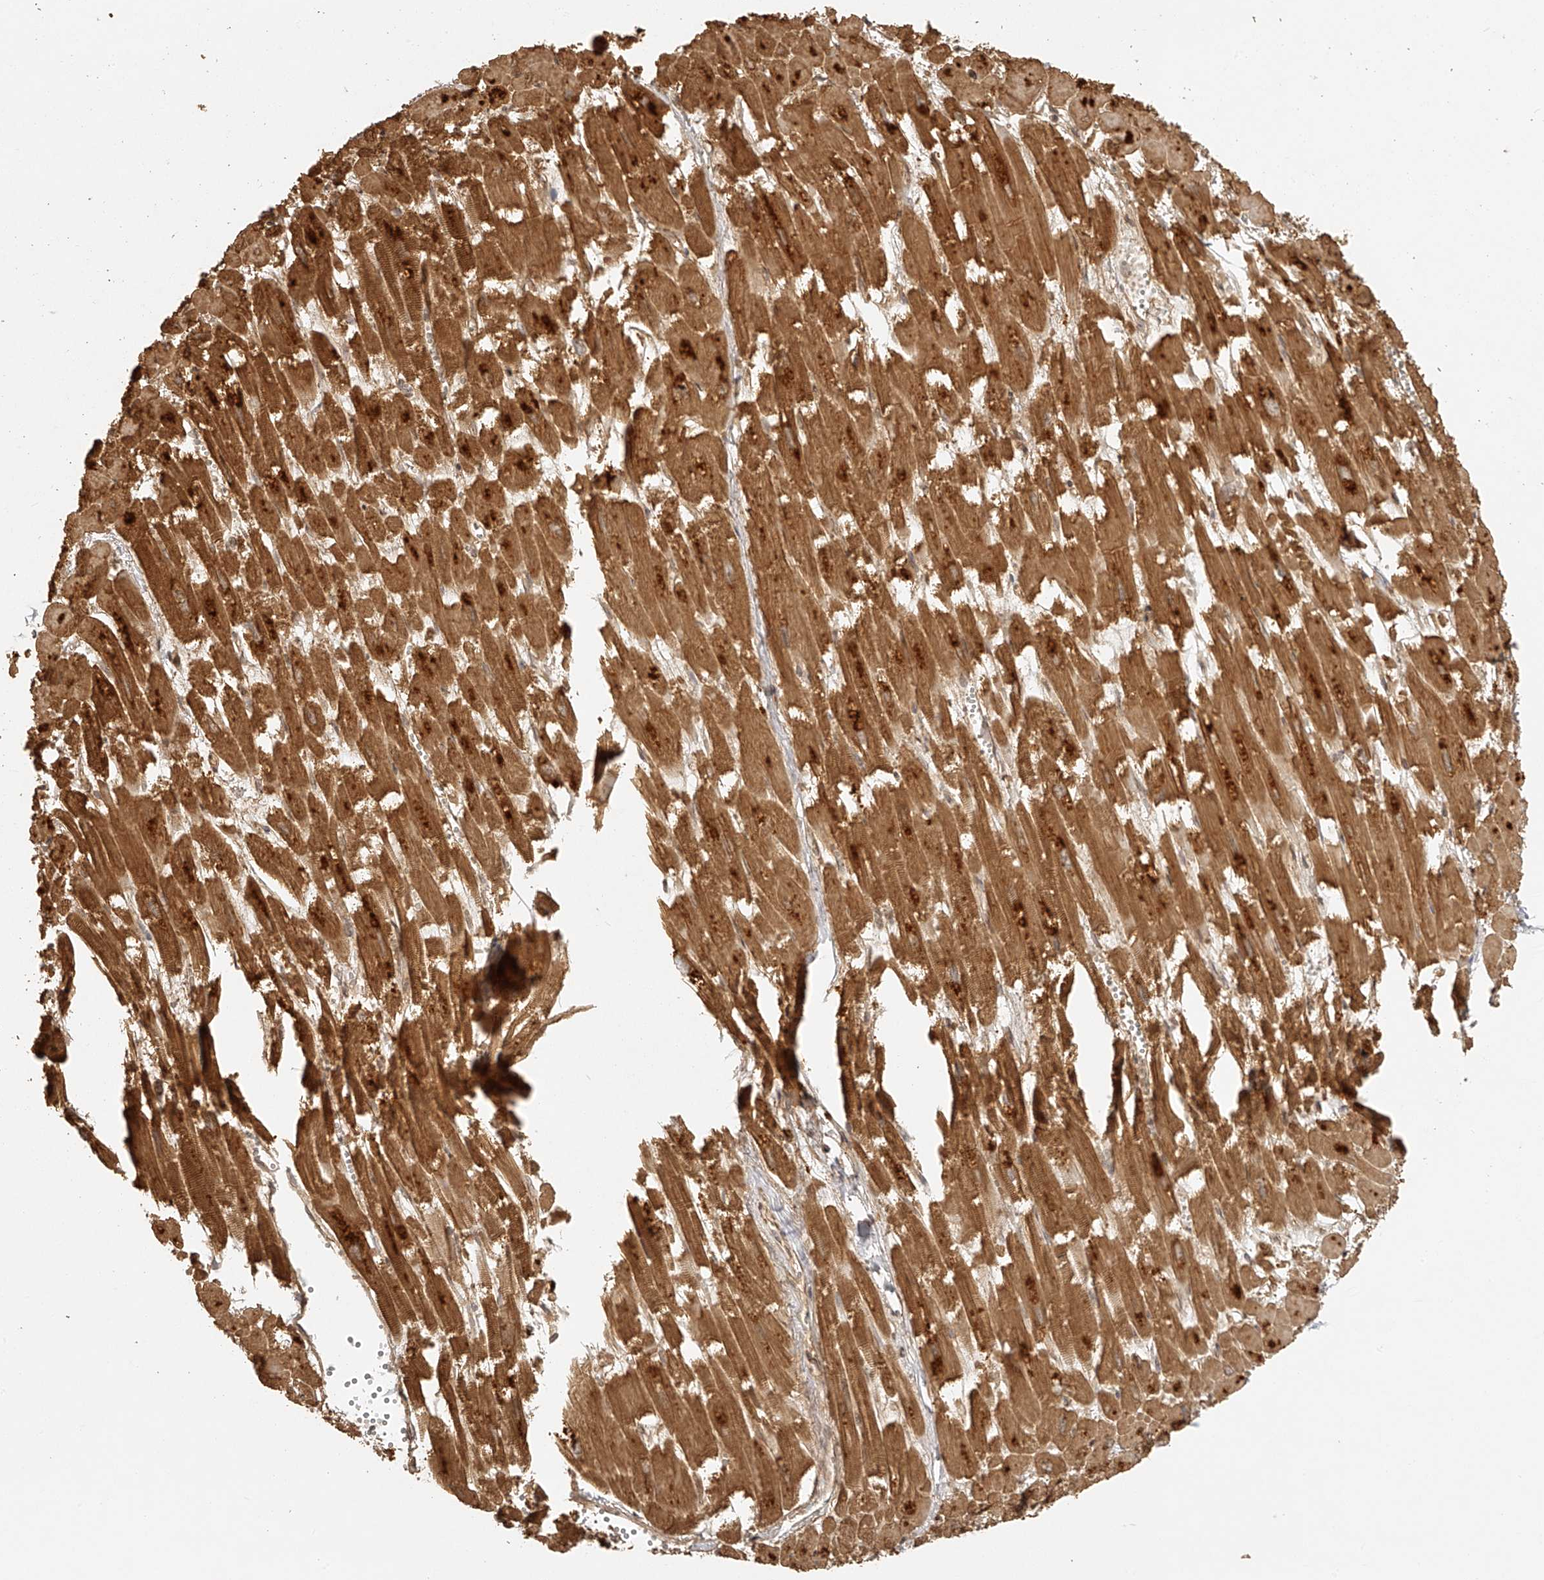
{"staining": {"intensity": "moderate", "quantity": ">75%", "location": "cytoplasmic/membranous"}, "tissue": "heart muscle", "cell_type": "Cardiomyocytes", "image_type": "normal", "snomed": [{"axis": "morphology", "description": "Normal tissue, NOS"}, {"axis": "topography", "description": "Heart"}], "caption": "Cardiomyocytes exhibit medium levels of moderate cytoplasmic/membranous expression in approximately >75% of cells in benign heart muscle.", "gene": "BCL2L11", "patient": {"sex": "male", "age": 54}}